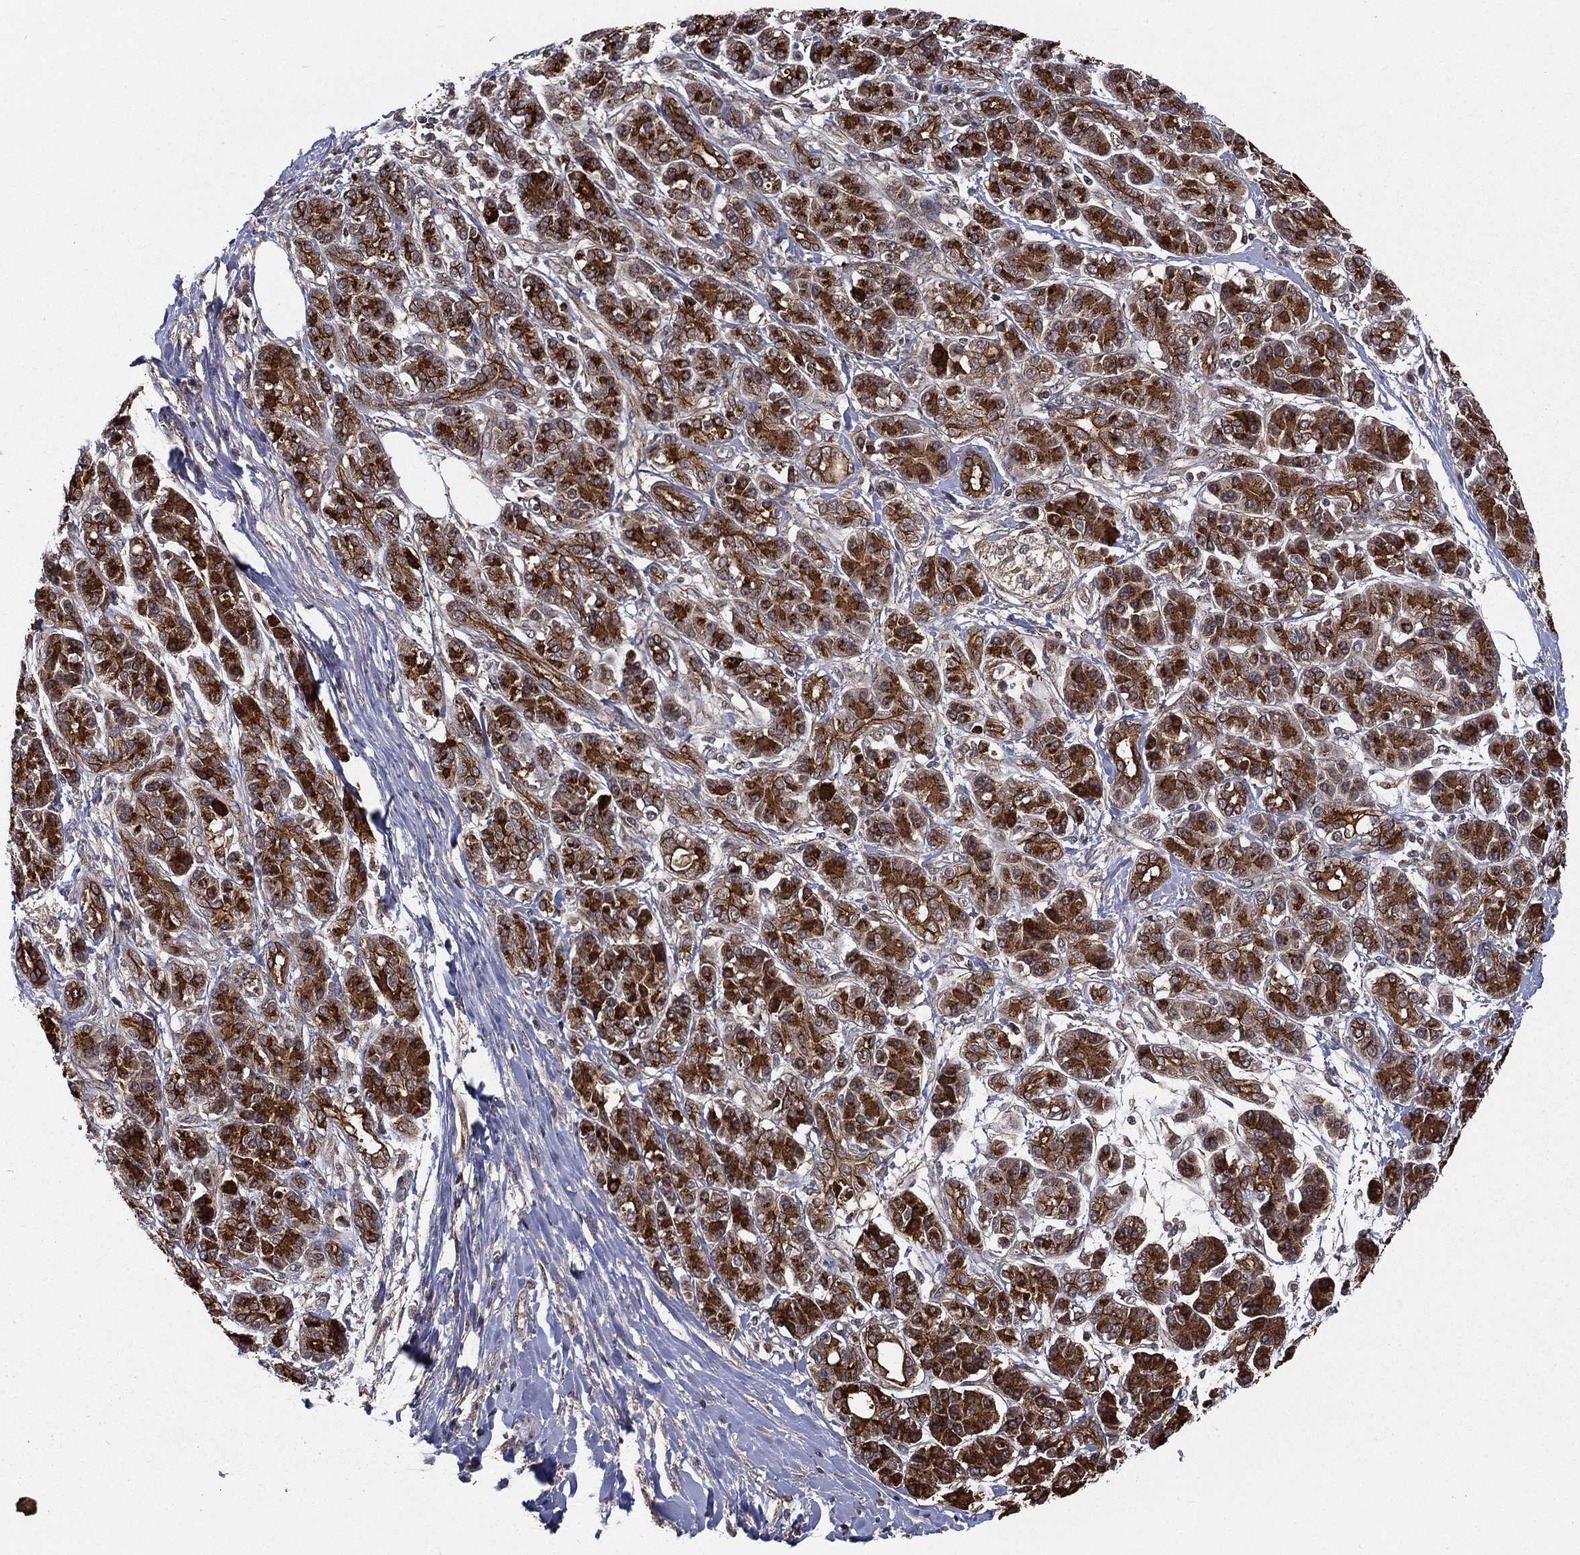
{"staining": {"intensity": "strong", "quantity": ">75%", "location": "cytoplasmic/membranous"}, "tissue": "pancreatic cancer", "cell_type": "Tumor cells", "image_type": "cancer", "snomed": [{"axis": "morphology", "description": "Adenocarcinoma, NOS"}, {"axis": "topography", "description": "Pancreas"}], "caption": "Immunohistochemistry (IHC) (DAB (3,3'-diaminobenzidine)) staining of pancreatic adenocarcinoma reveals strong cytoplasmic/membranous protein staining in approximately >75% of tumor cells. (brown staining indicates protein expression, while blue staining denotes nuclei).", "gene": "UACA", "patient": {"sex": "female", "age": 56}}